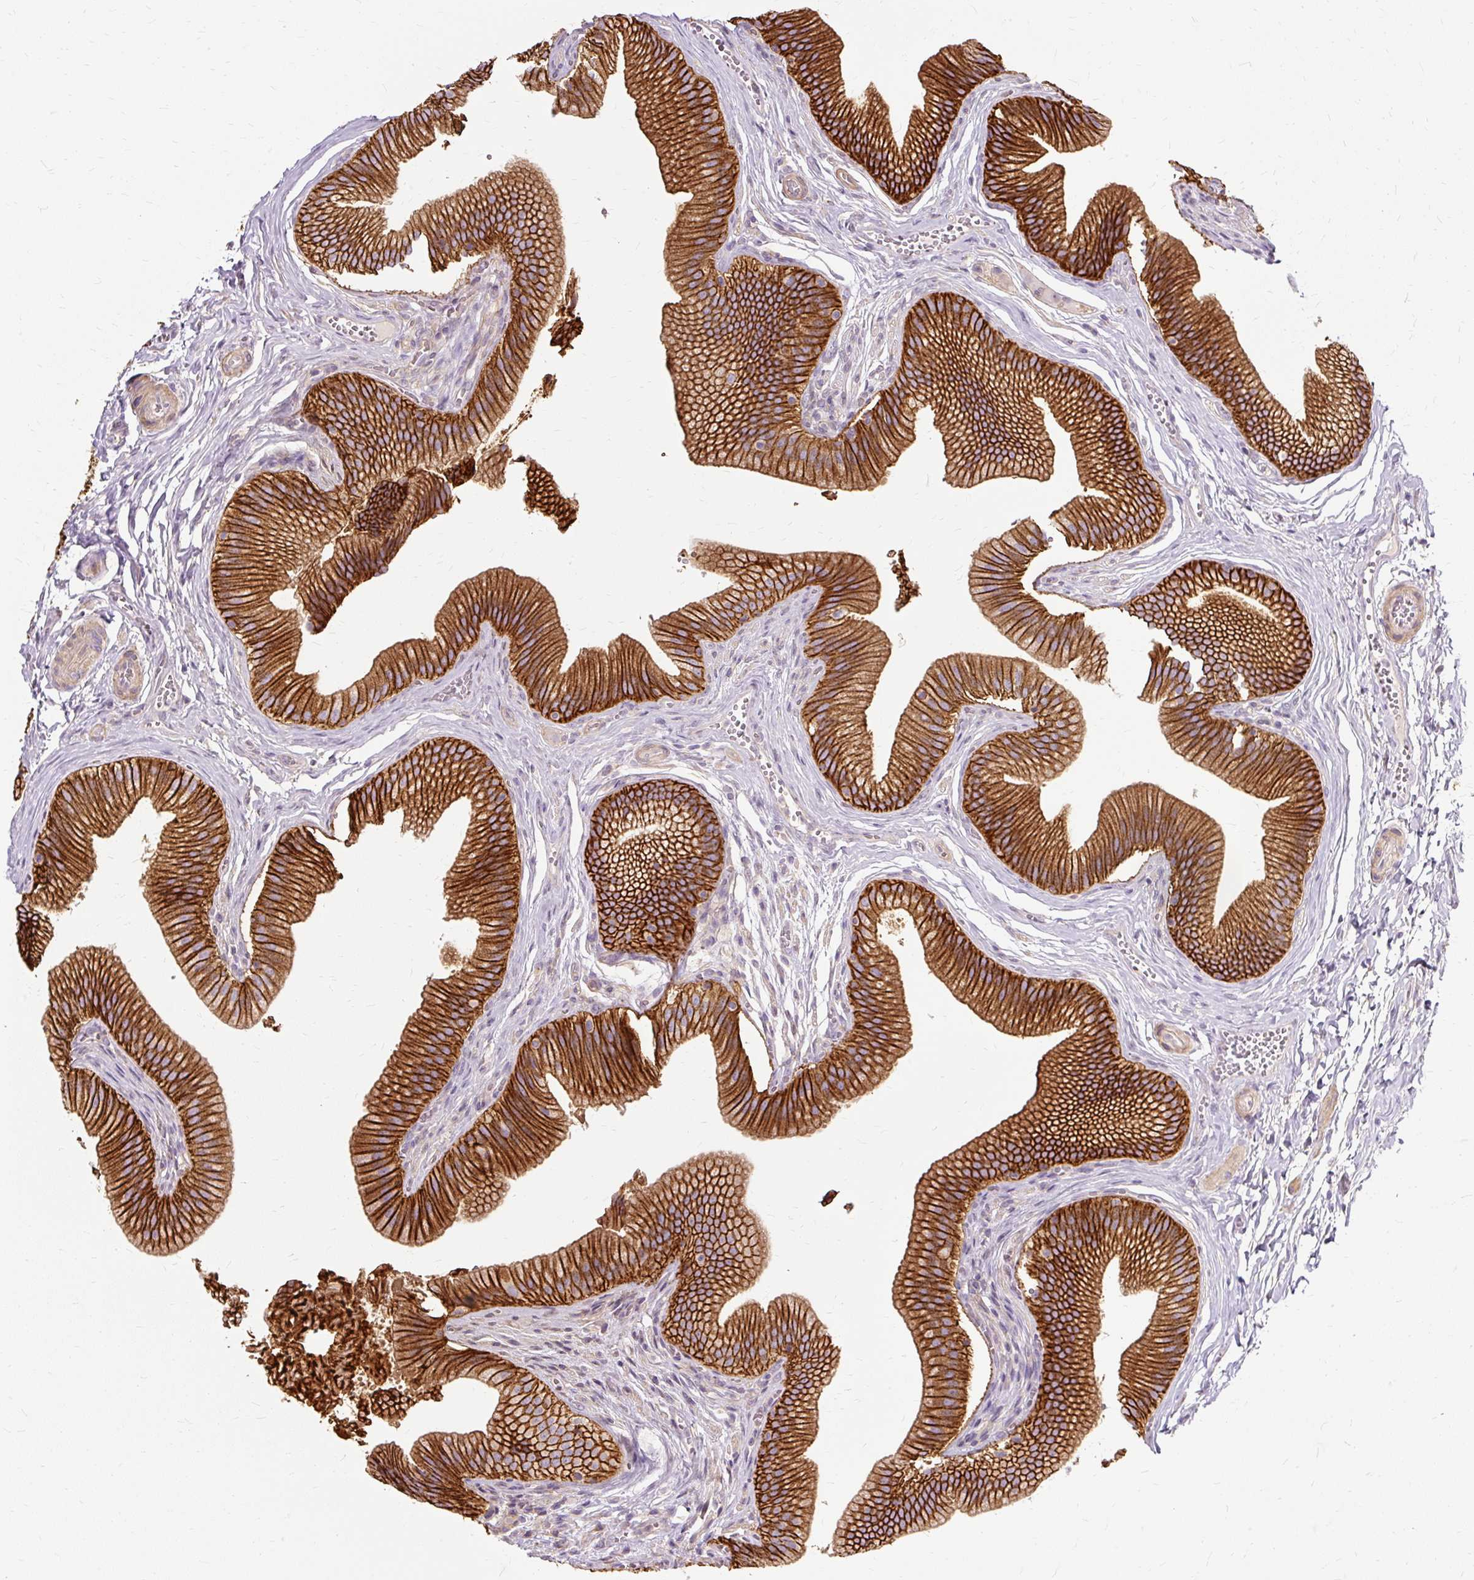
{"staining": {"intensity": "strong", "quantity": ">75%", "location": "cytoplasmic/membranous"}, "tissue": "gallbladder", "cell_type": "Glandular cells", "image_type": "normal", "snomed": [{"axis": "morphology", "description": "Normal tissue, NOS"}, {"axis": "topography", "description": "Gallbladder"}], "caption": "Unremarkable gallbladder displays strong cytoplasmic/membranous staining in approximately >75% of glandular cells (Stains: DAB (3,3'-diaminobenzidine) in brown, nuclei in blue, Microscopy: brightfield microscopy at high magnification)..", "gene": "TSPAN8", "patient": {"sex": "male", "age": 17}}